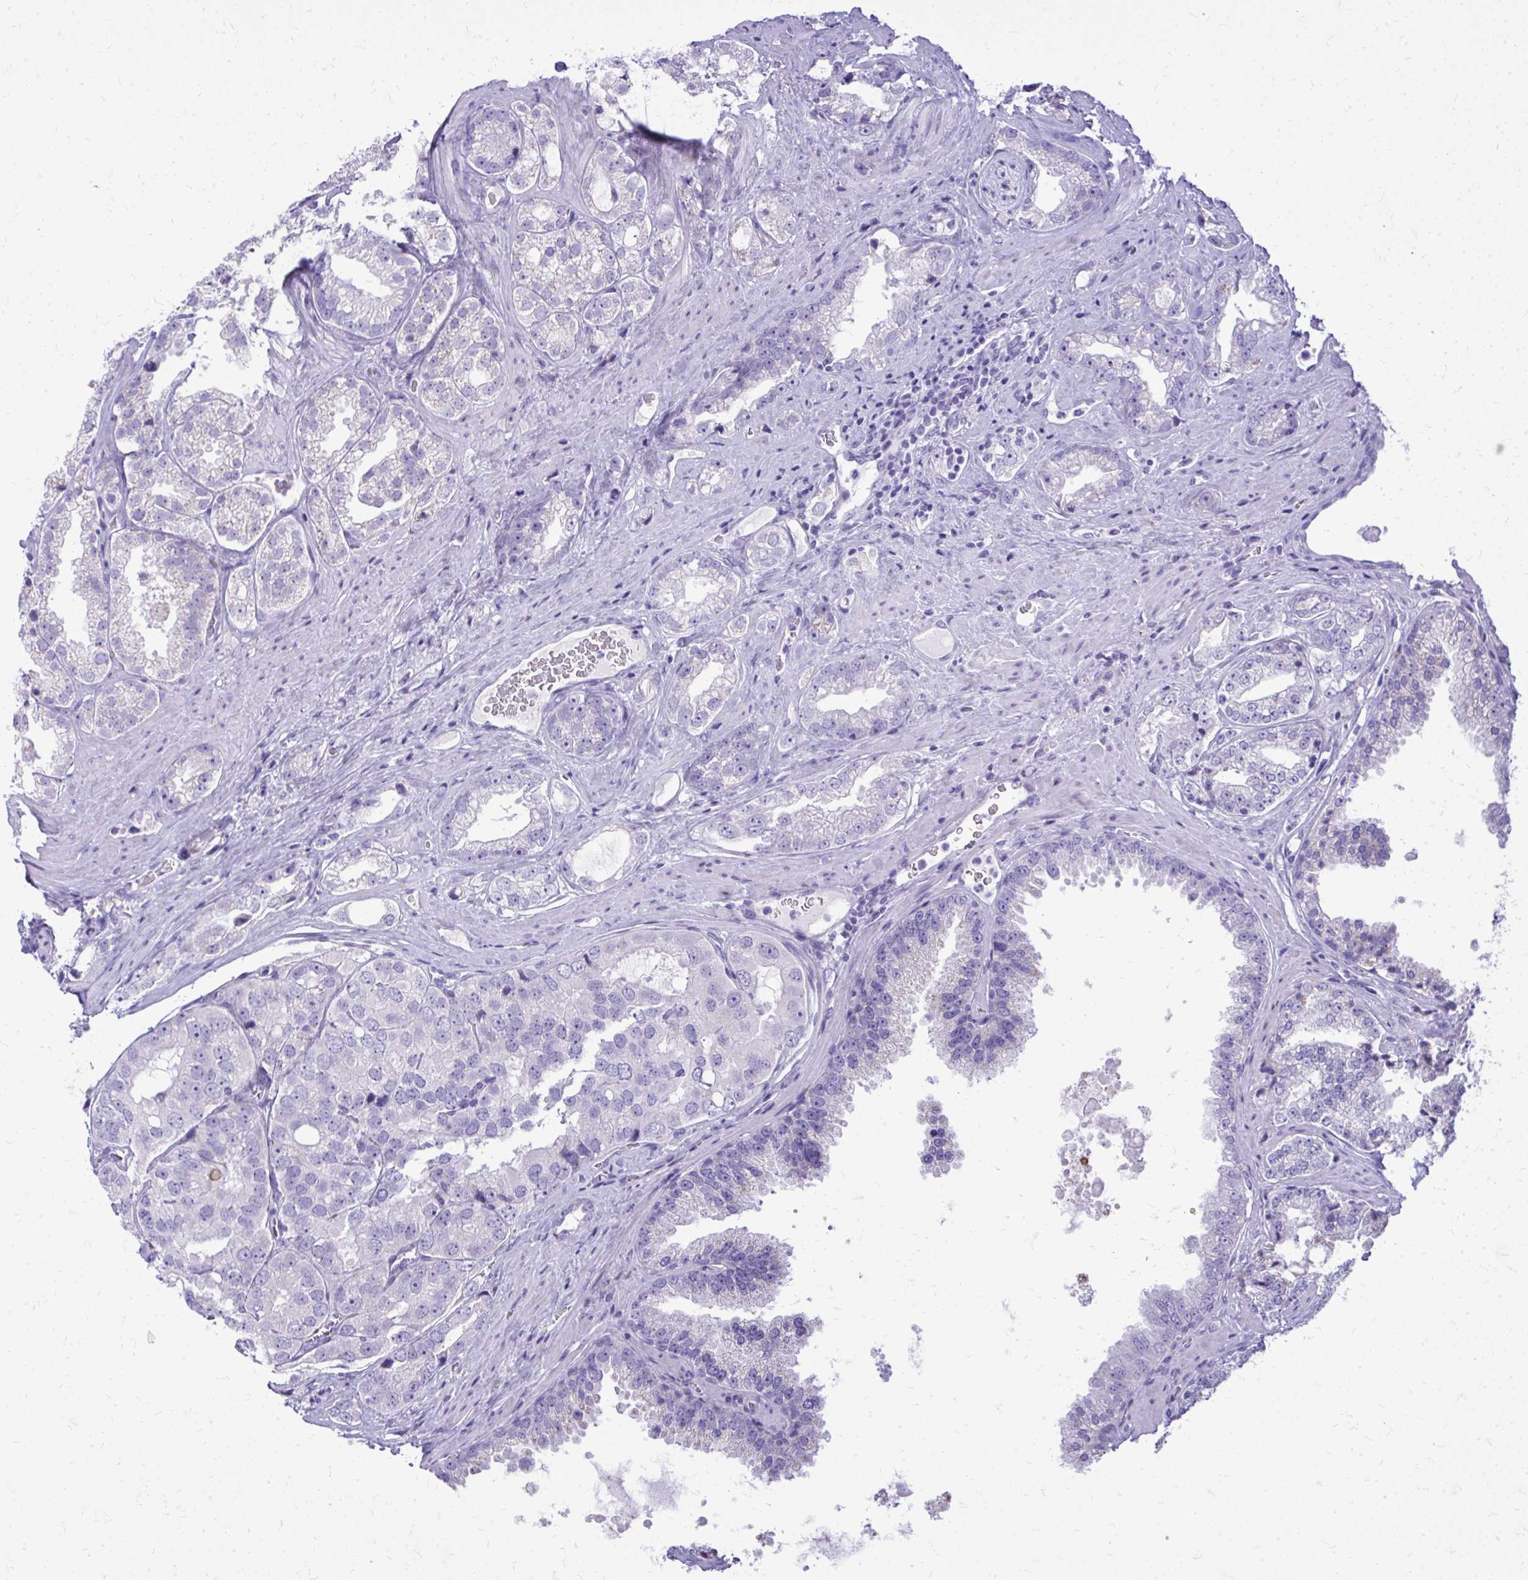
{"staining": {"intensity": "negative", "quantity": "none", "location": "none"}, "tissue": "prostate cancer", "cell_type": "Tumor cells", "image_type": "cancer", "snomed": [{"axis": "morphology", "description": "Adenocarcinoma, High grade"}, {"axis": "topography", "description": "Prostate"}], "caption": "Immunohistochemistry (IHC) of high-grade adenocarcinoma (prostate) reveals no staining in tumor cells.", "gene": "BCL6B", "patient": {"sex": "male", "age": 67}}